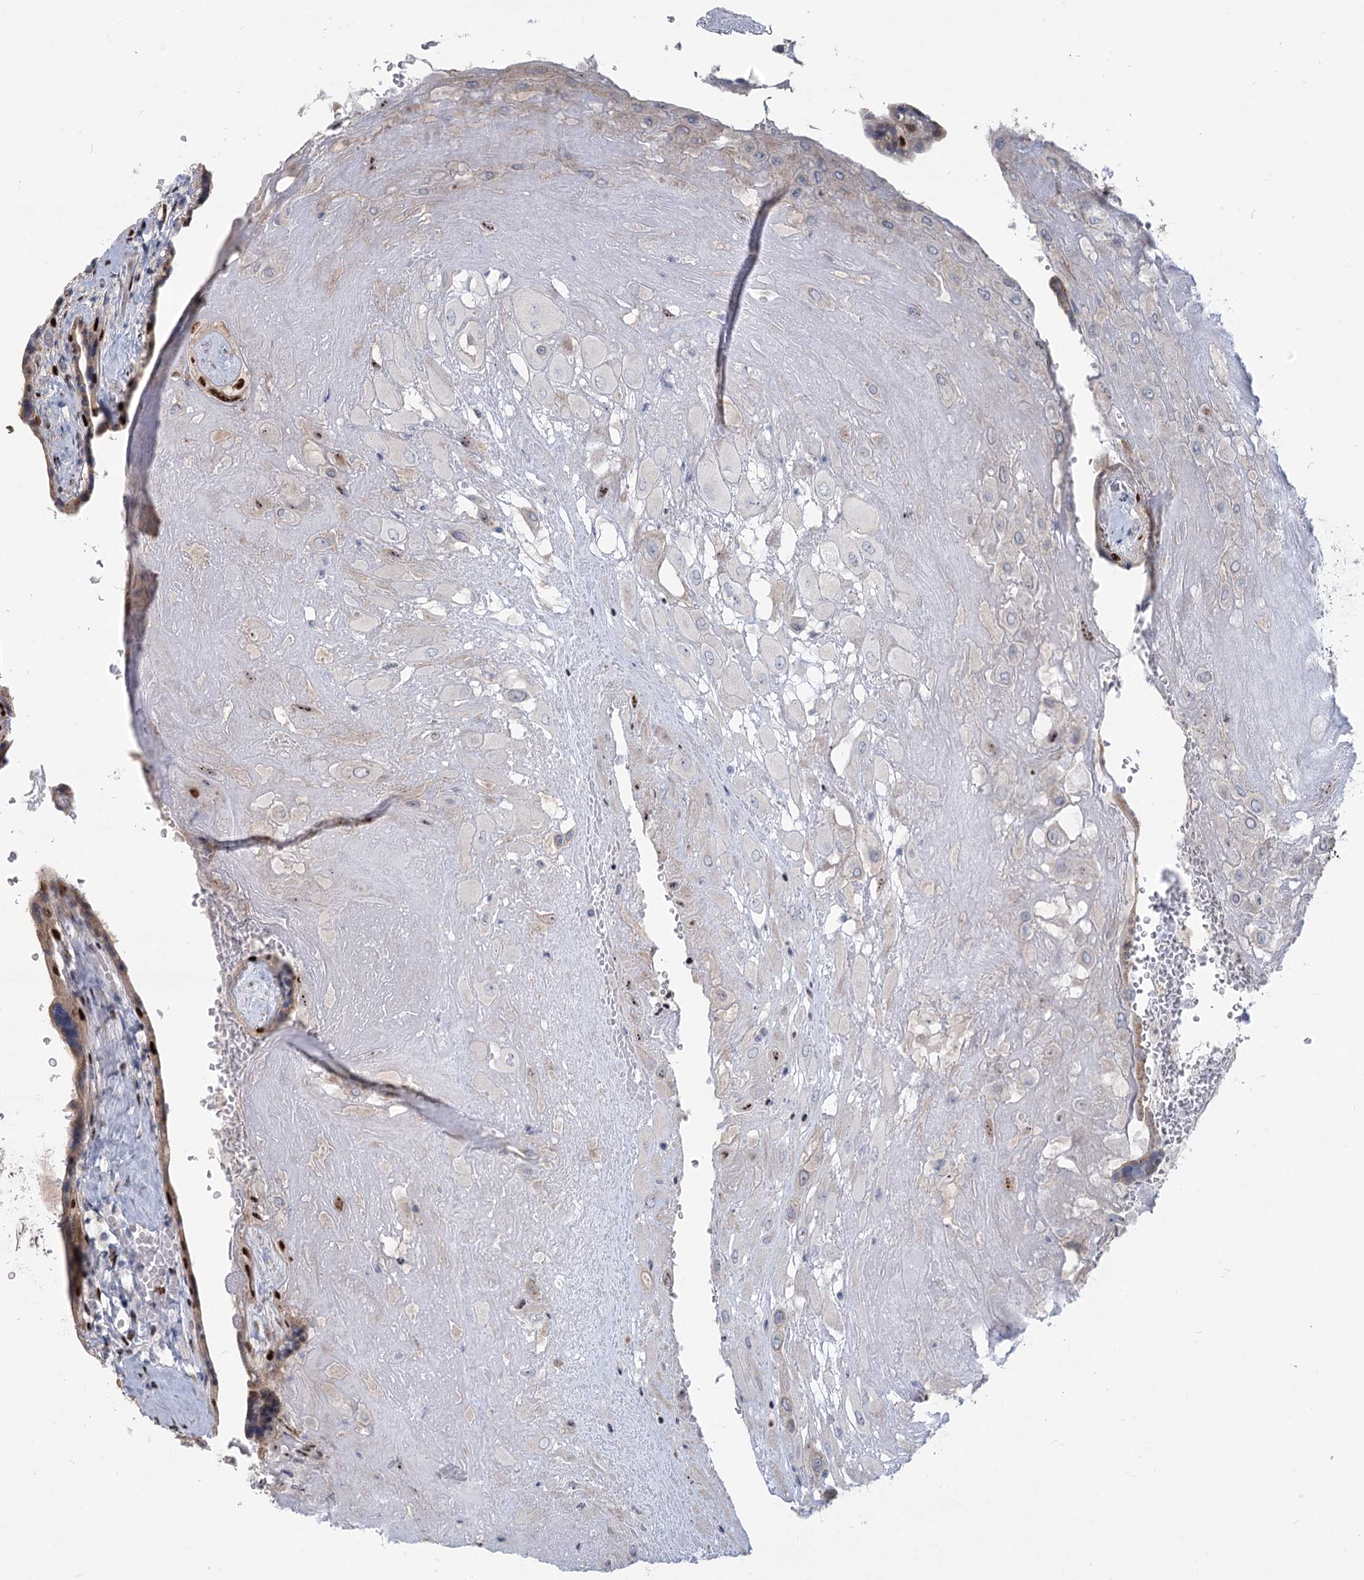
{"staining": {"intensity": "negative", "quantity": "none", "location": "none"}, "tissue": "placenta", "cell_type": "Decidual cells", "image_type": "normal", "snomed": [{"axis": "morphology", "description": "Normal tissue, NOS"}, {"axis": "topography", "description": "Placenta"}], "caption": "The histopathology image displays no significant positivity in decidual cells of placenta.", "gene": "ABITRAM", "patient": {"sex": "female", "age": 37}}